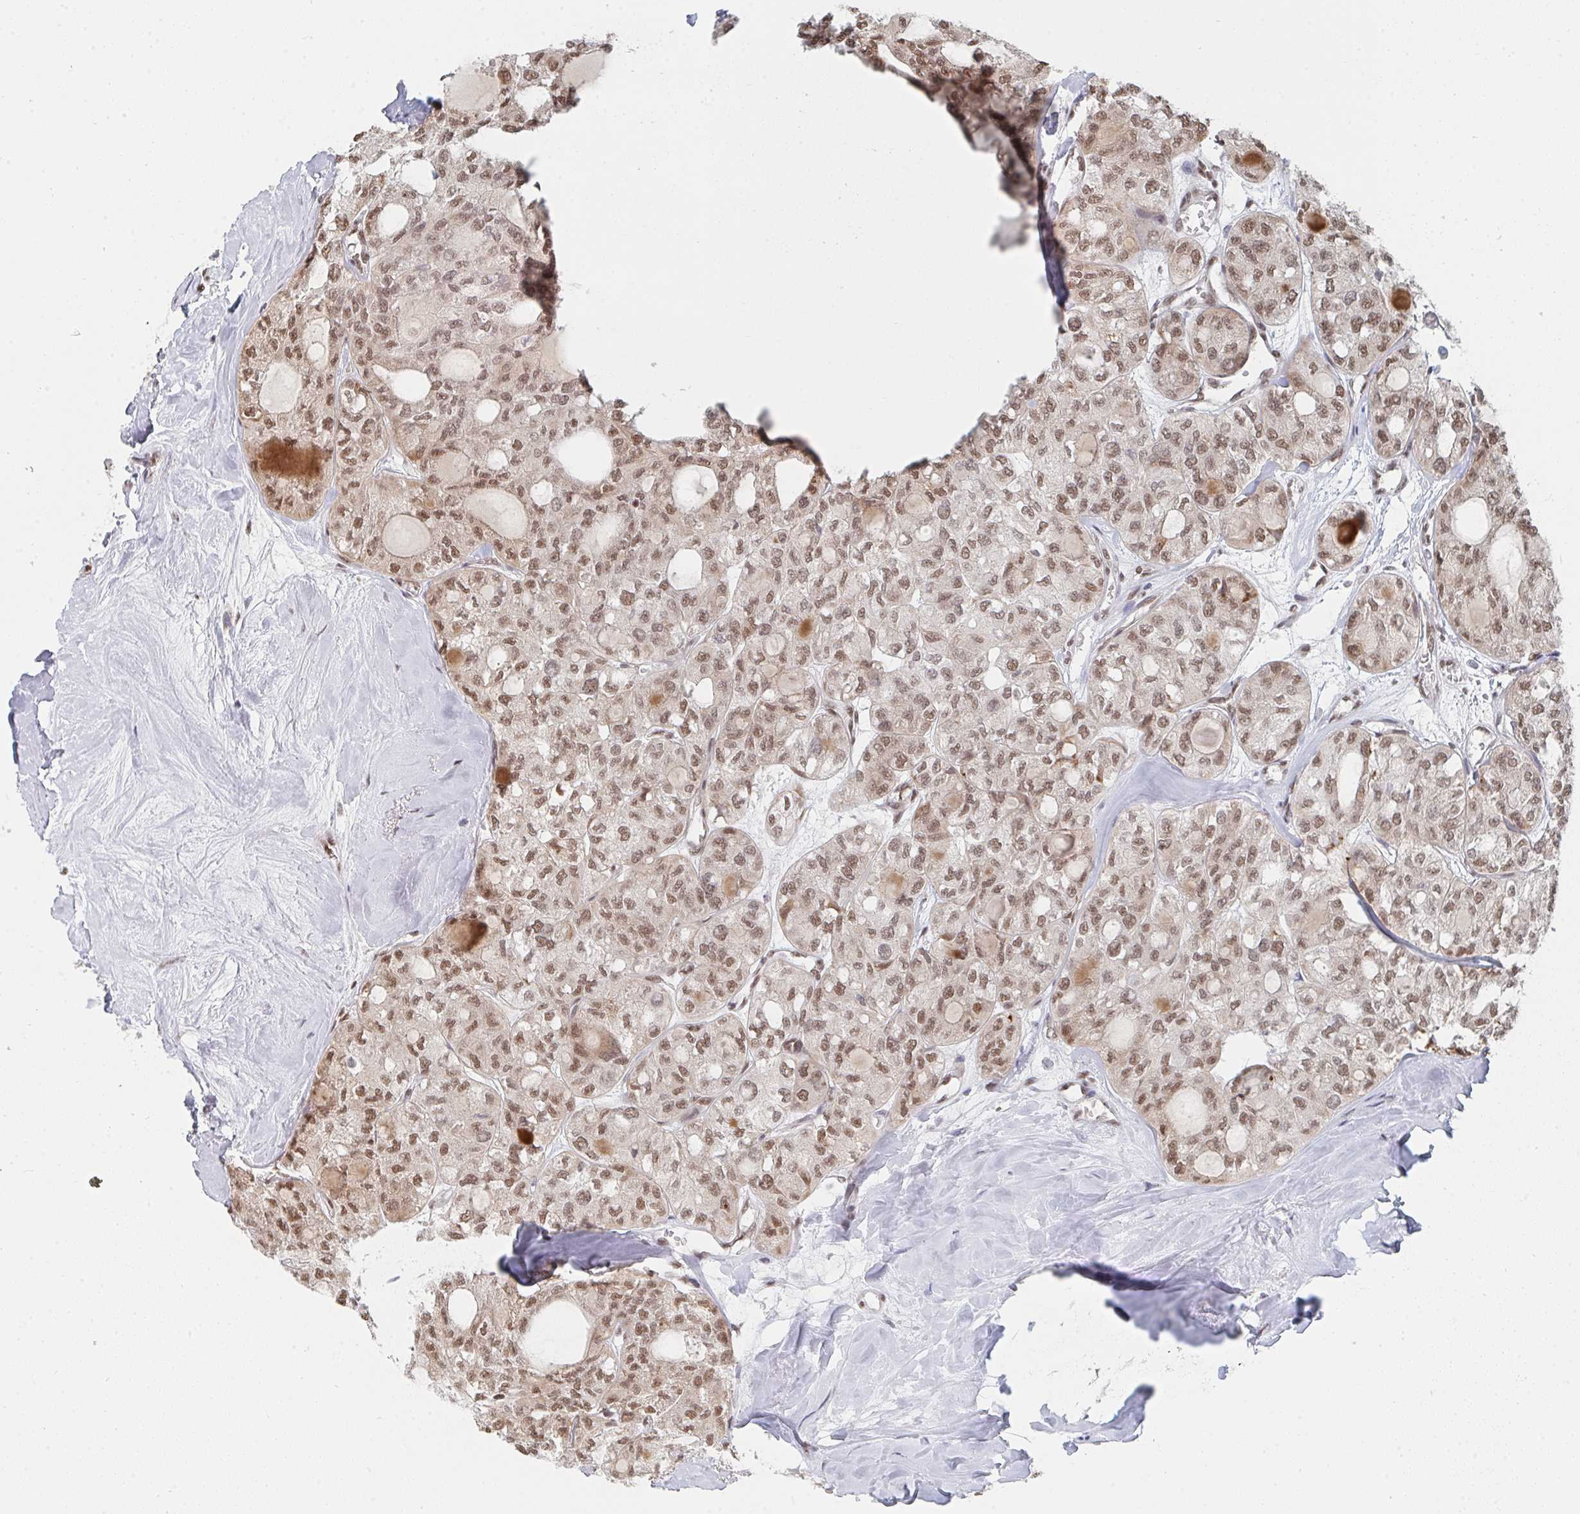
{"staining": {"intensity": "moderate", "quantity": ">75%", "location": "nuclear"}, "tissue": "thyroid cancer", "cell_type": "Tumor cells", "image_type": "cancer", "snomed": [{"axis": "morphology", "description": "Follicular adenoma carcinoma, NOS"}, {"axis": "topography", "description": "Thyroid gland"}], "caption": "The photomicrograph reveals staining of thyroid follicular adenoma carcinoma, revealing moderate nuclear protein staining (brown color) within tumor cells.", "gene": "MBNL1", "patient": {"sex": "male", "age": 75}}